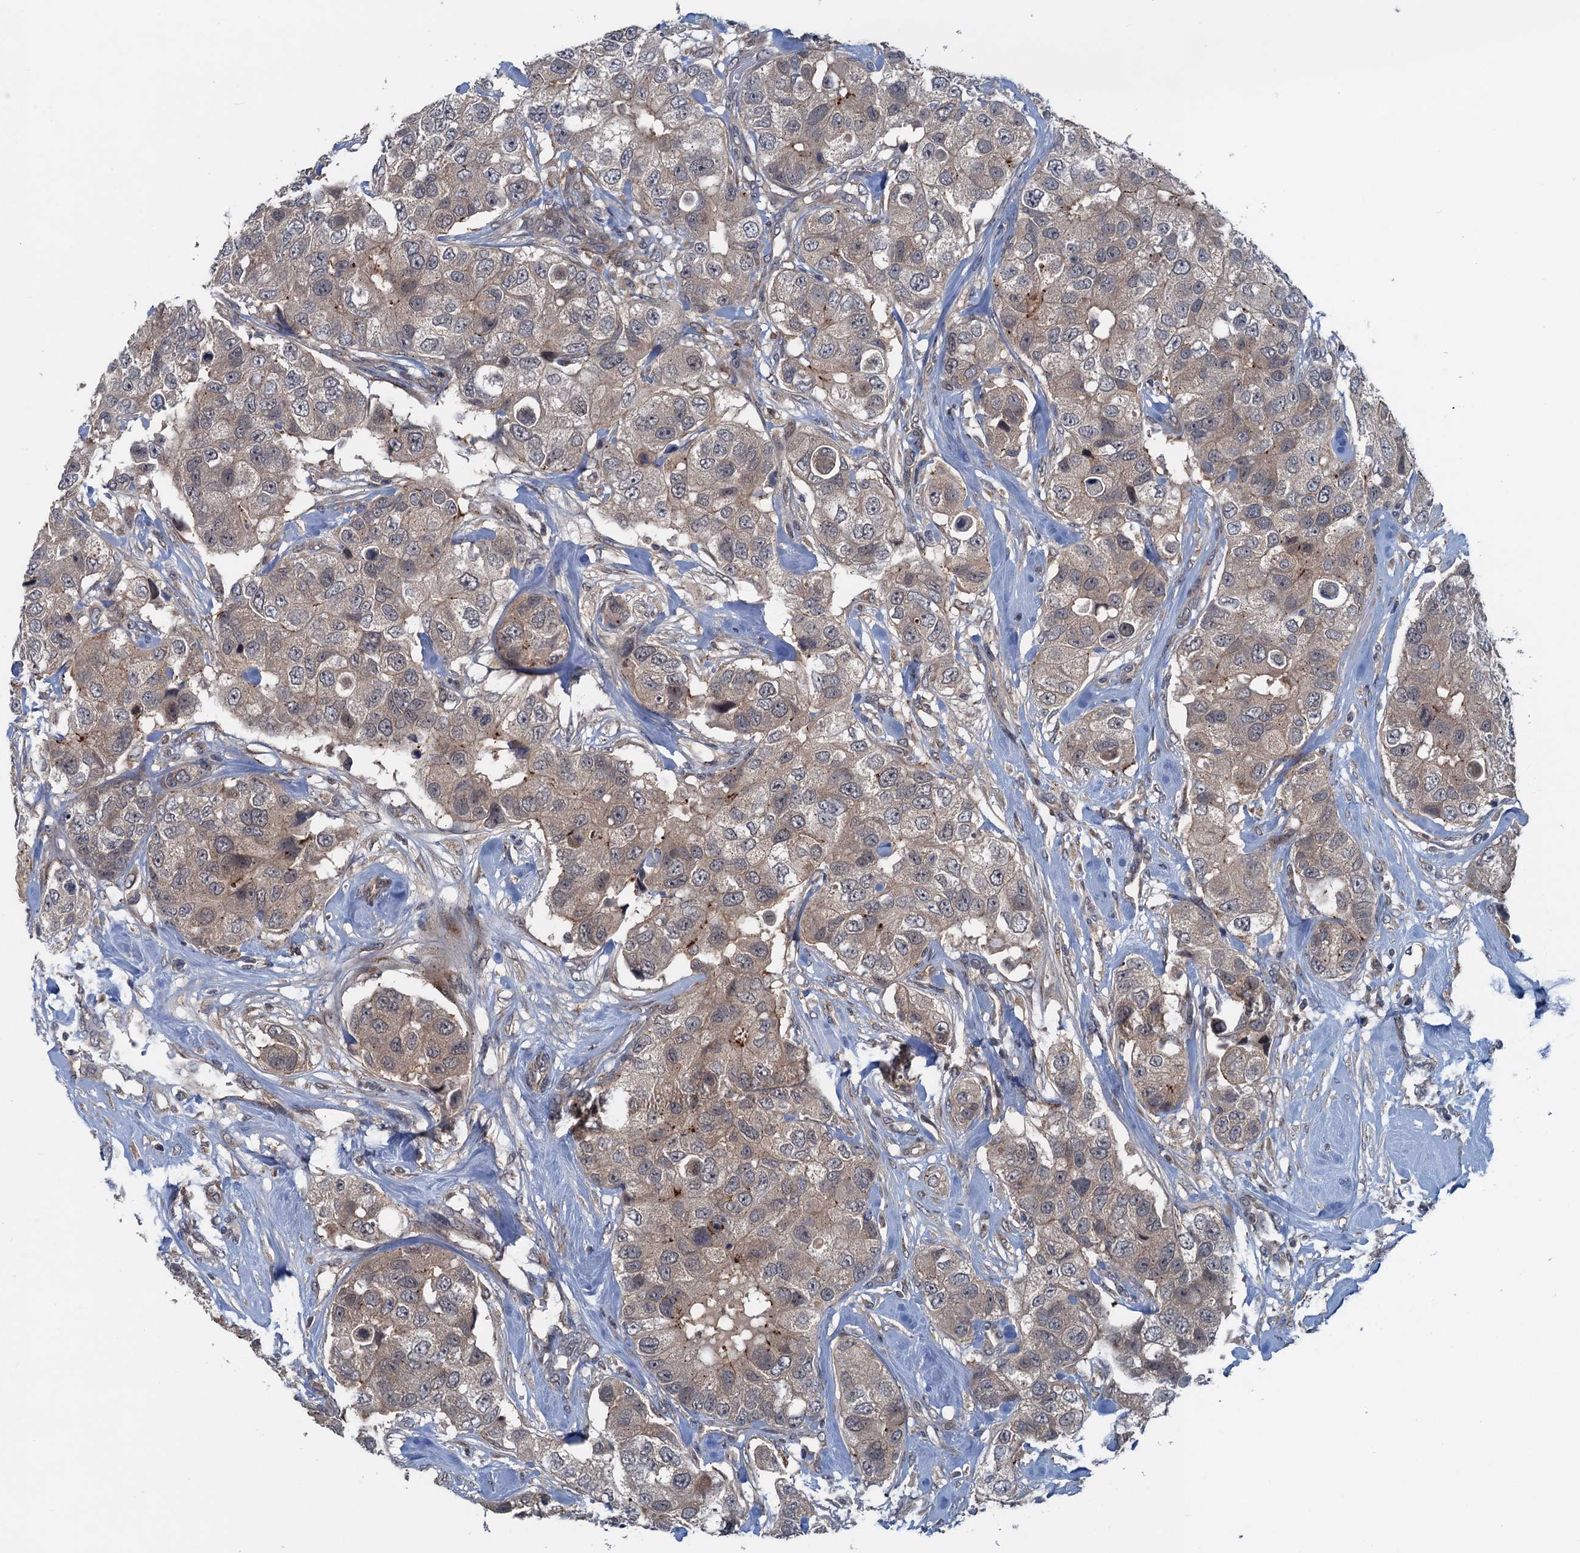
{"staining": {"intensity": "weak", "quantity": "25%-75%", "location": "cytoplasmic/membranous"}, "tissue": "breast cancer", "cell_type": "Tumor cells", "image_type": "cancer", "snomed": [{"axis": "morphology", "description": "Duct carcinoma"}, {"axis": "topography", "description": "Breast"}], "caption": "Immunohistochemical staining of breast cancer (infiltrating ductal carcinoma) reveals low levels of weak cytoplasmic/membranous positivity in approximately 25%-75% of tumor cells.", "gene": "RNF165", "patient": {"sex": "female", "age": 62}}